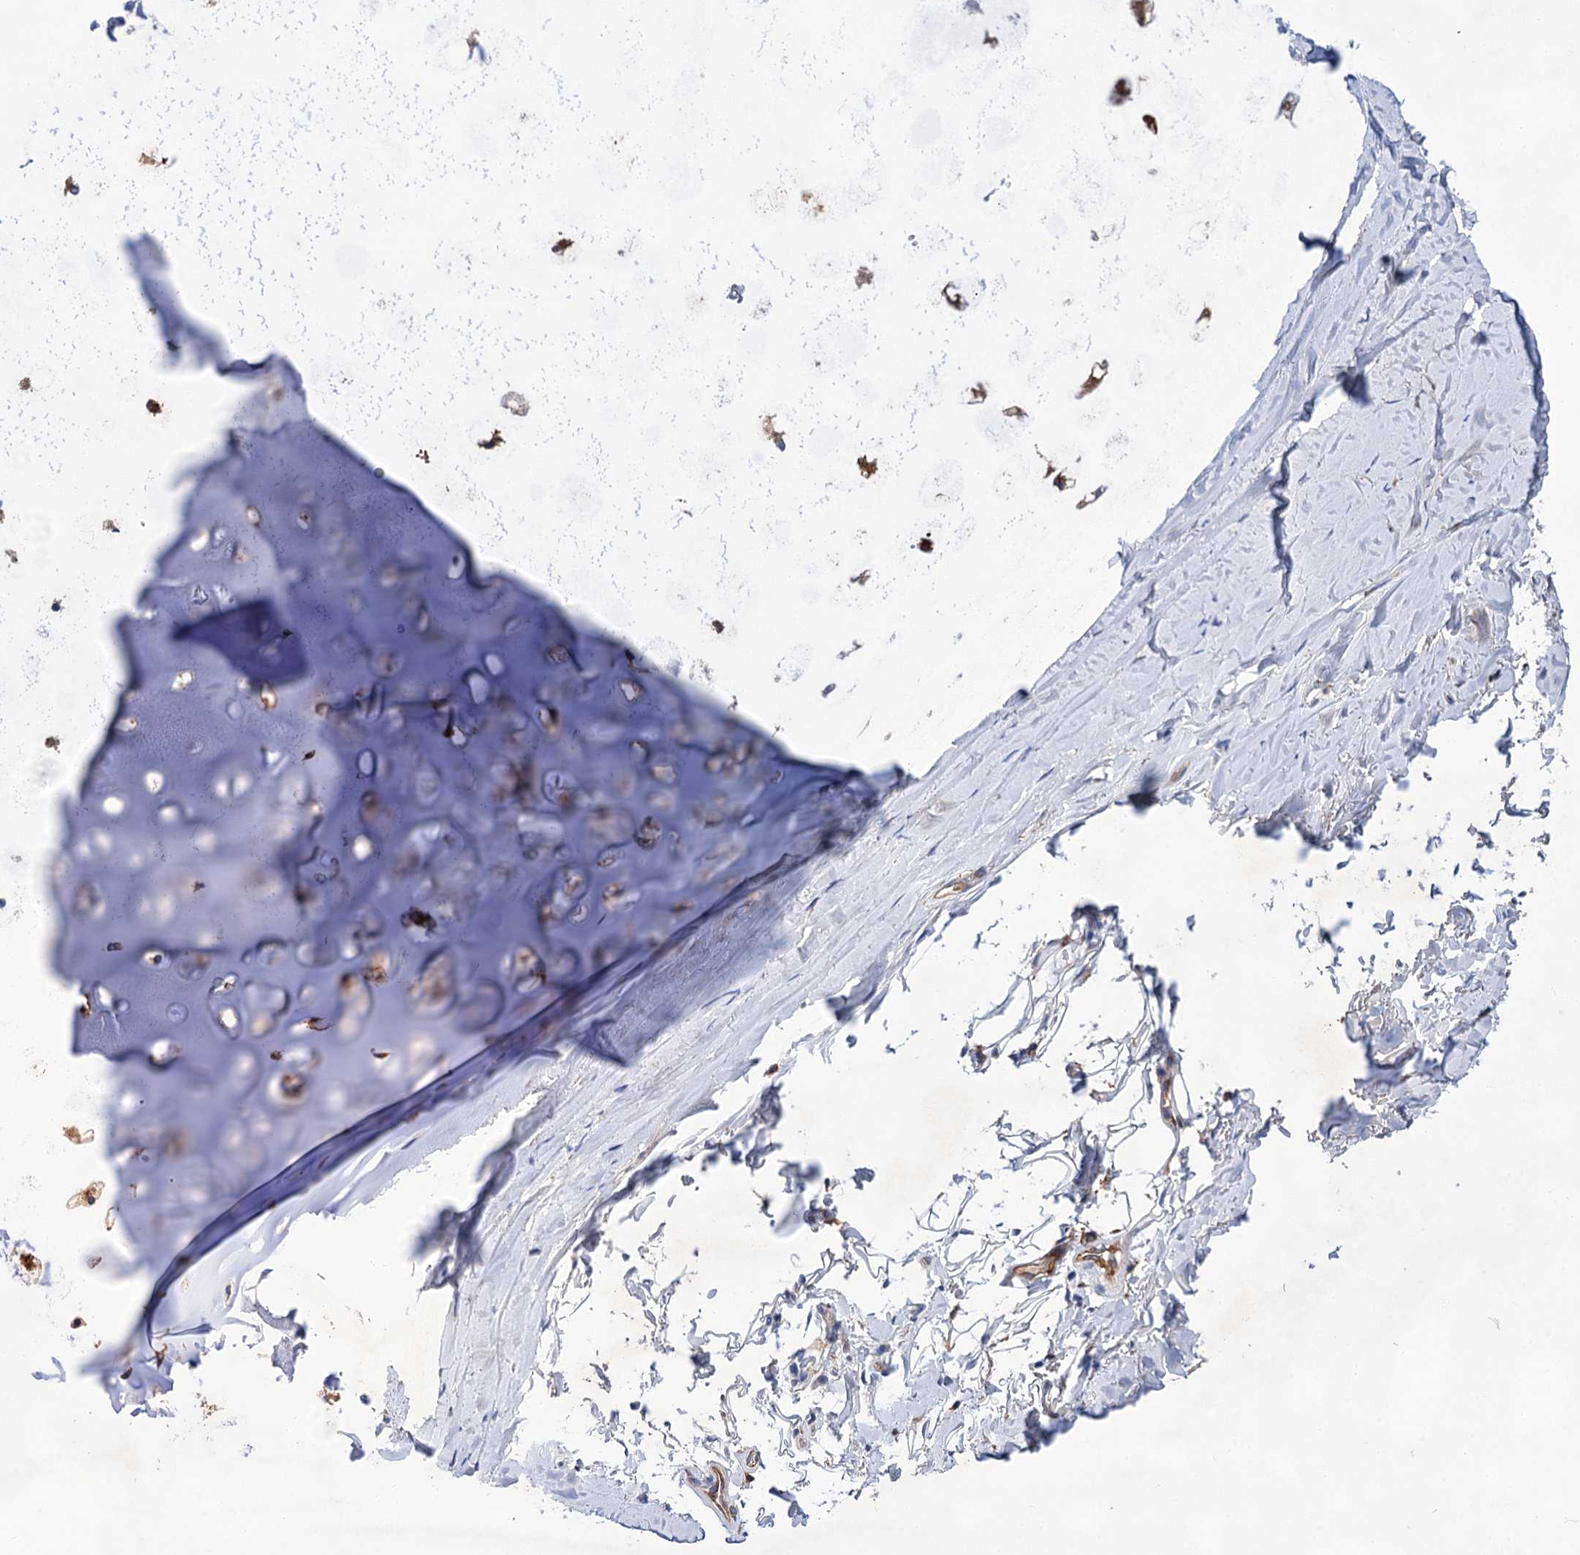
{"staining": {"intensity": "moderate", "quantity": ">75%", "location": "nuclear"}, "tissue": "adipose tissue", "cell_type": "Adipocytes", "image_type": "normal", "snomed": [{"axis": "morphology", "description": "Normal tissue, NOS"}, {"axis": "topography", "description": "Lymph node"}, {"axis": "topography", "description": "Bronchus"}], "caption": "A brown stain highlights moderate nuclear staining of a protein in adipocytes of normal human adipose tissue.", "gene": "TMTC3", "patient": {"sex": "male", "age": 63}}